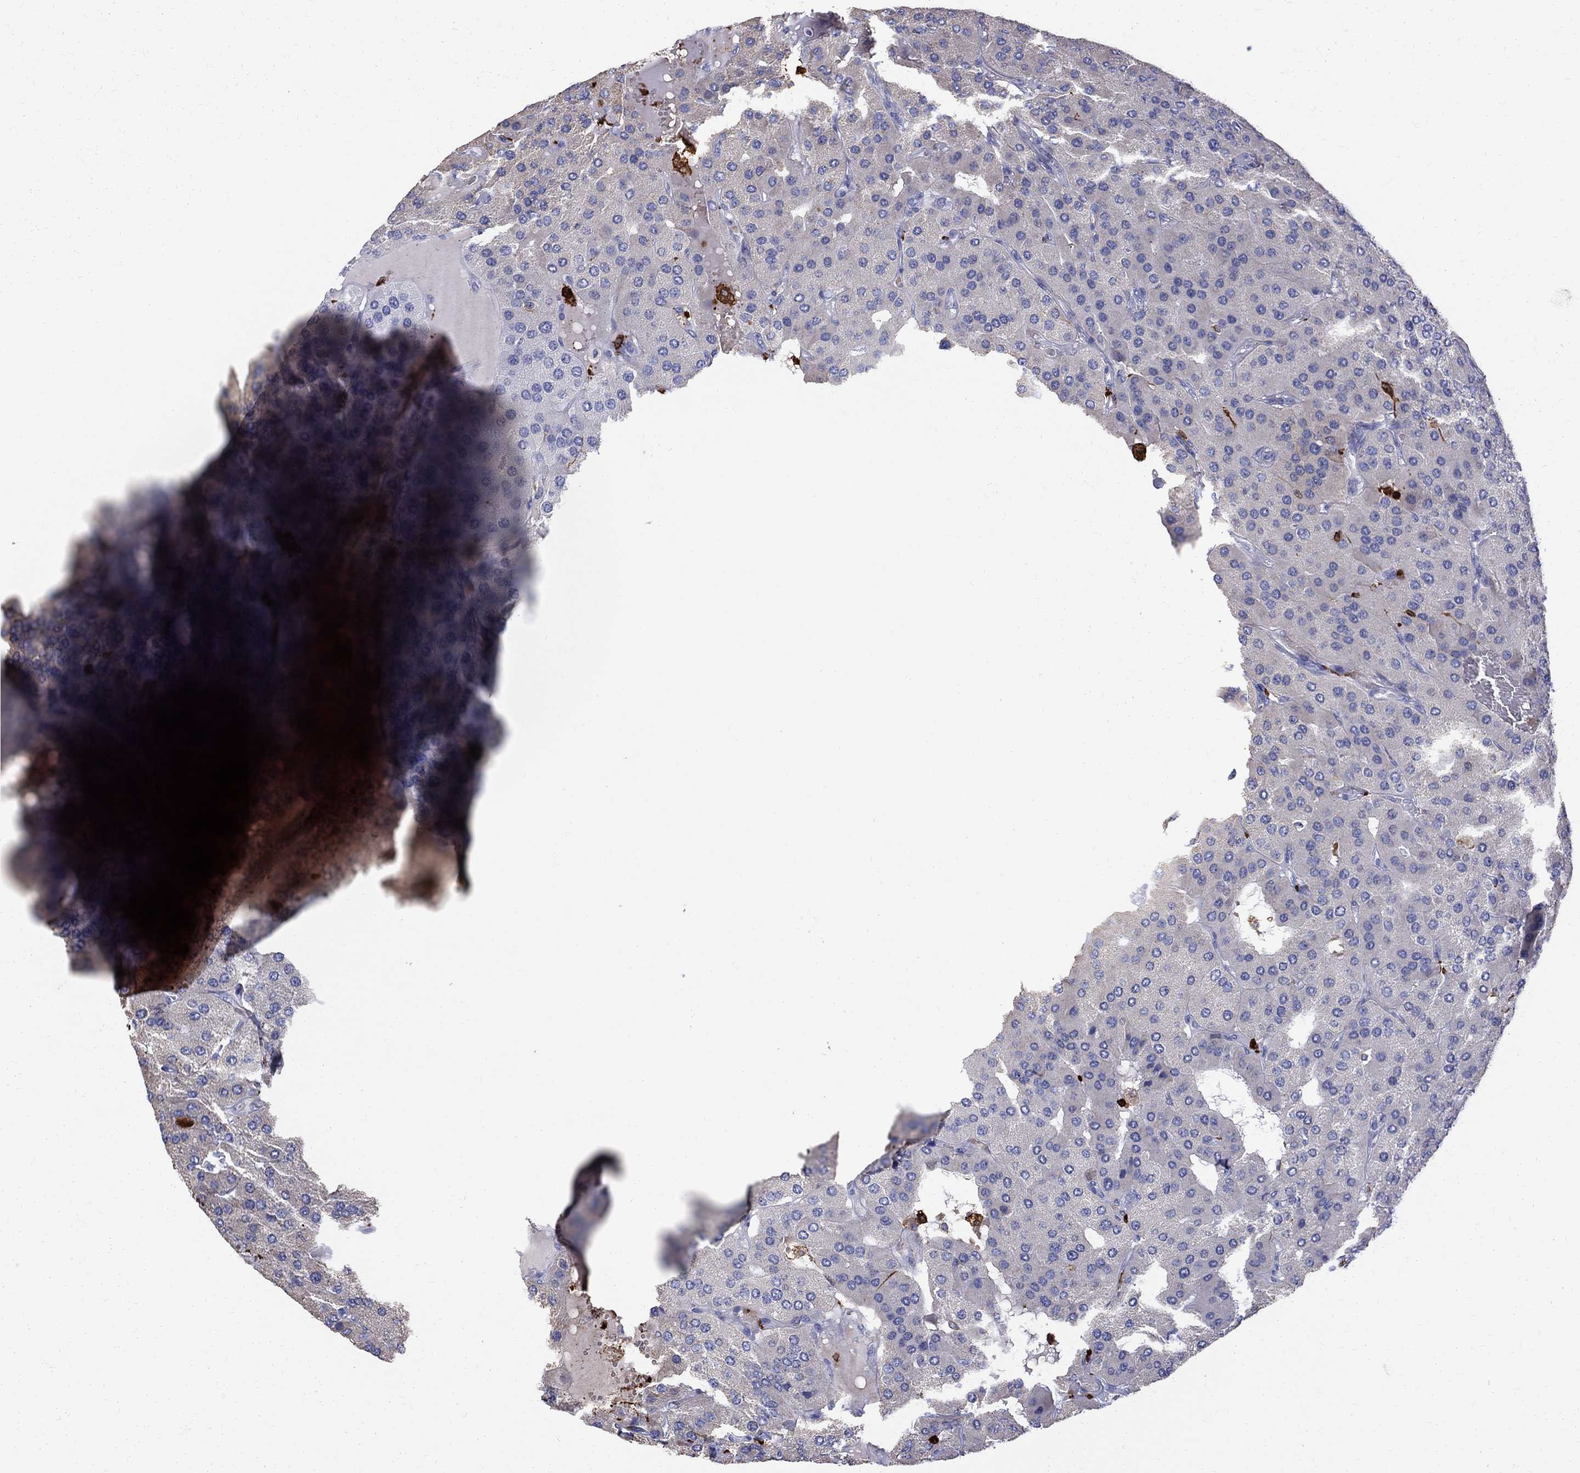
{"staining": {"intensity": "negative", "quantity": "none", "location": "none"}, "tissue": "parathyroid gland", "cell_type": "Glandular cells", "image_type": "normal", "snomed": [{"axis": "morphology", "description": "Normal tissue, NOS"}, {"axis": "morphology", "description": "Adenoma, NOS"}, {"axis": "topography", "description": "Parathyroid gland"}], "caption": "IHC image of normal human parathyroid gland stained for a protein (brown), which reveals no positivity in glandular cells. The staining is performed using DAB (3,3'-diaminobenzidine) brown chromogen with nuclei counter-stained in using hematoxylin.", "gene": "AGER", "patient": {"sex": "female", "age": 86}}